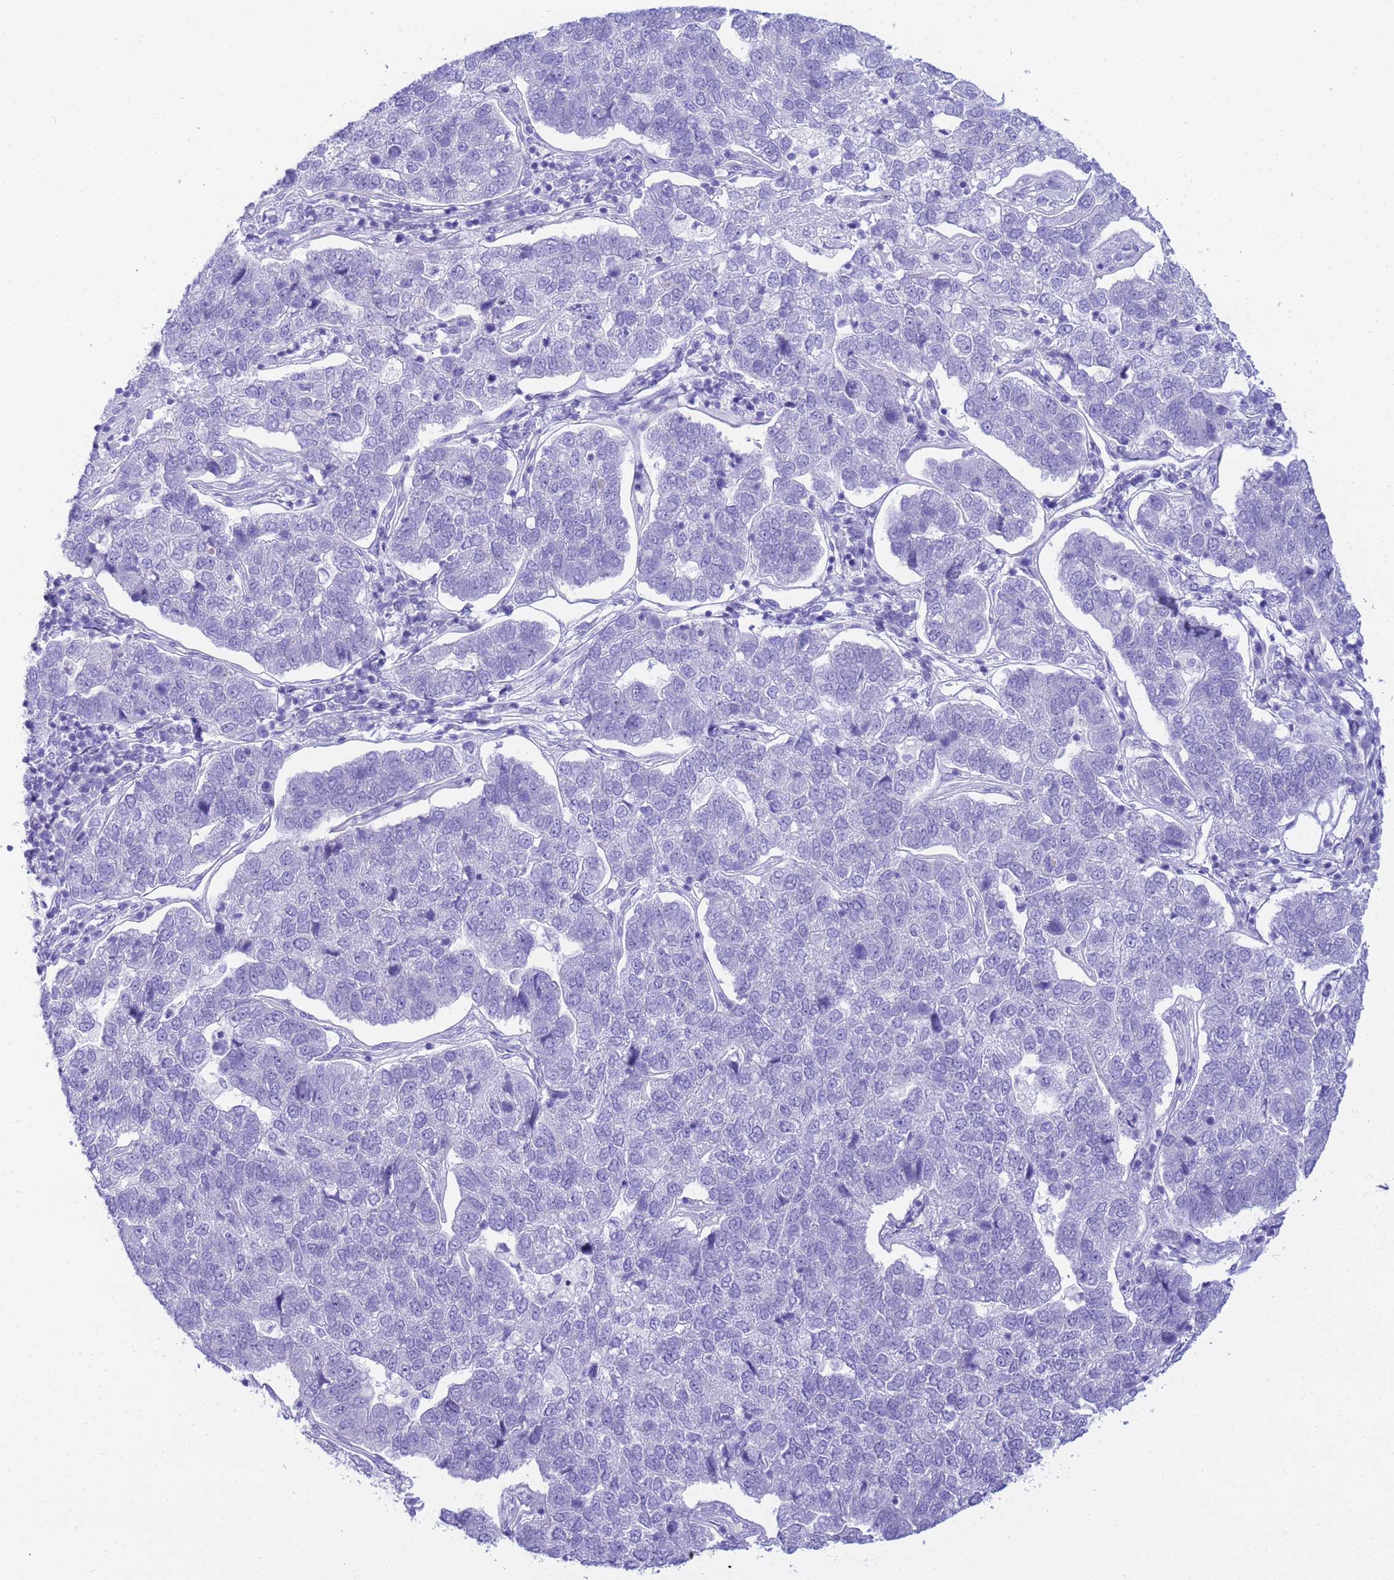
{"staining": {"intensity": "negative", "quantity": "none", "location": "none"}, "tissue": "pancreatic cancer", "cell_type": "Tumor cells", "image_type": "cancer", "snomed": [{"axis": "morphology", "description": "Adenocarcinoma, NOS"}, {"axis": "topography", "description": "Pancreas"}], "caption": "DAB (3,3'-diaminobenzidine) immunohistochemical staining of human pancreatic cancer demonstrates no significant expression in tumor cells.", "gene": "AQP12A", "patient": {"sex": "female", "age": 61}}